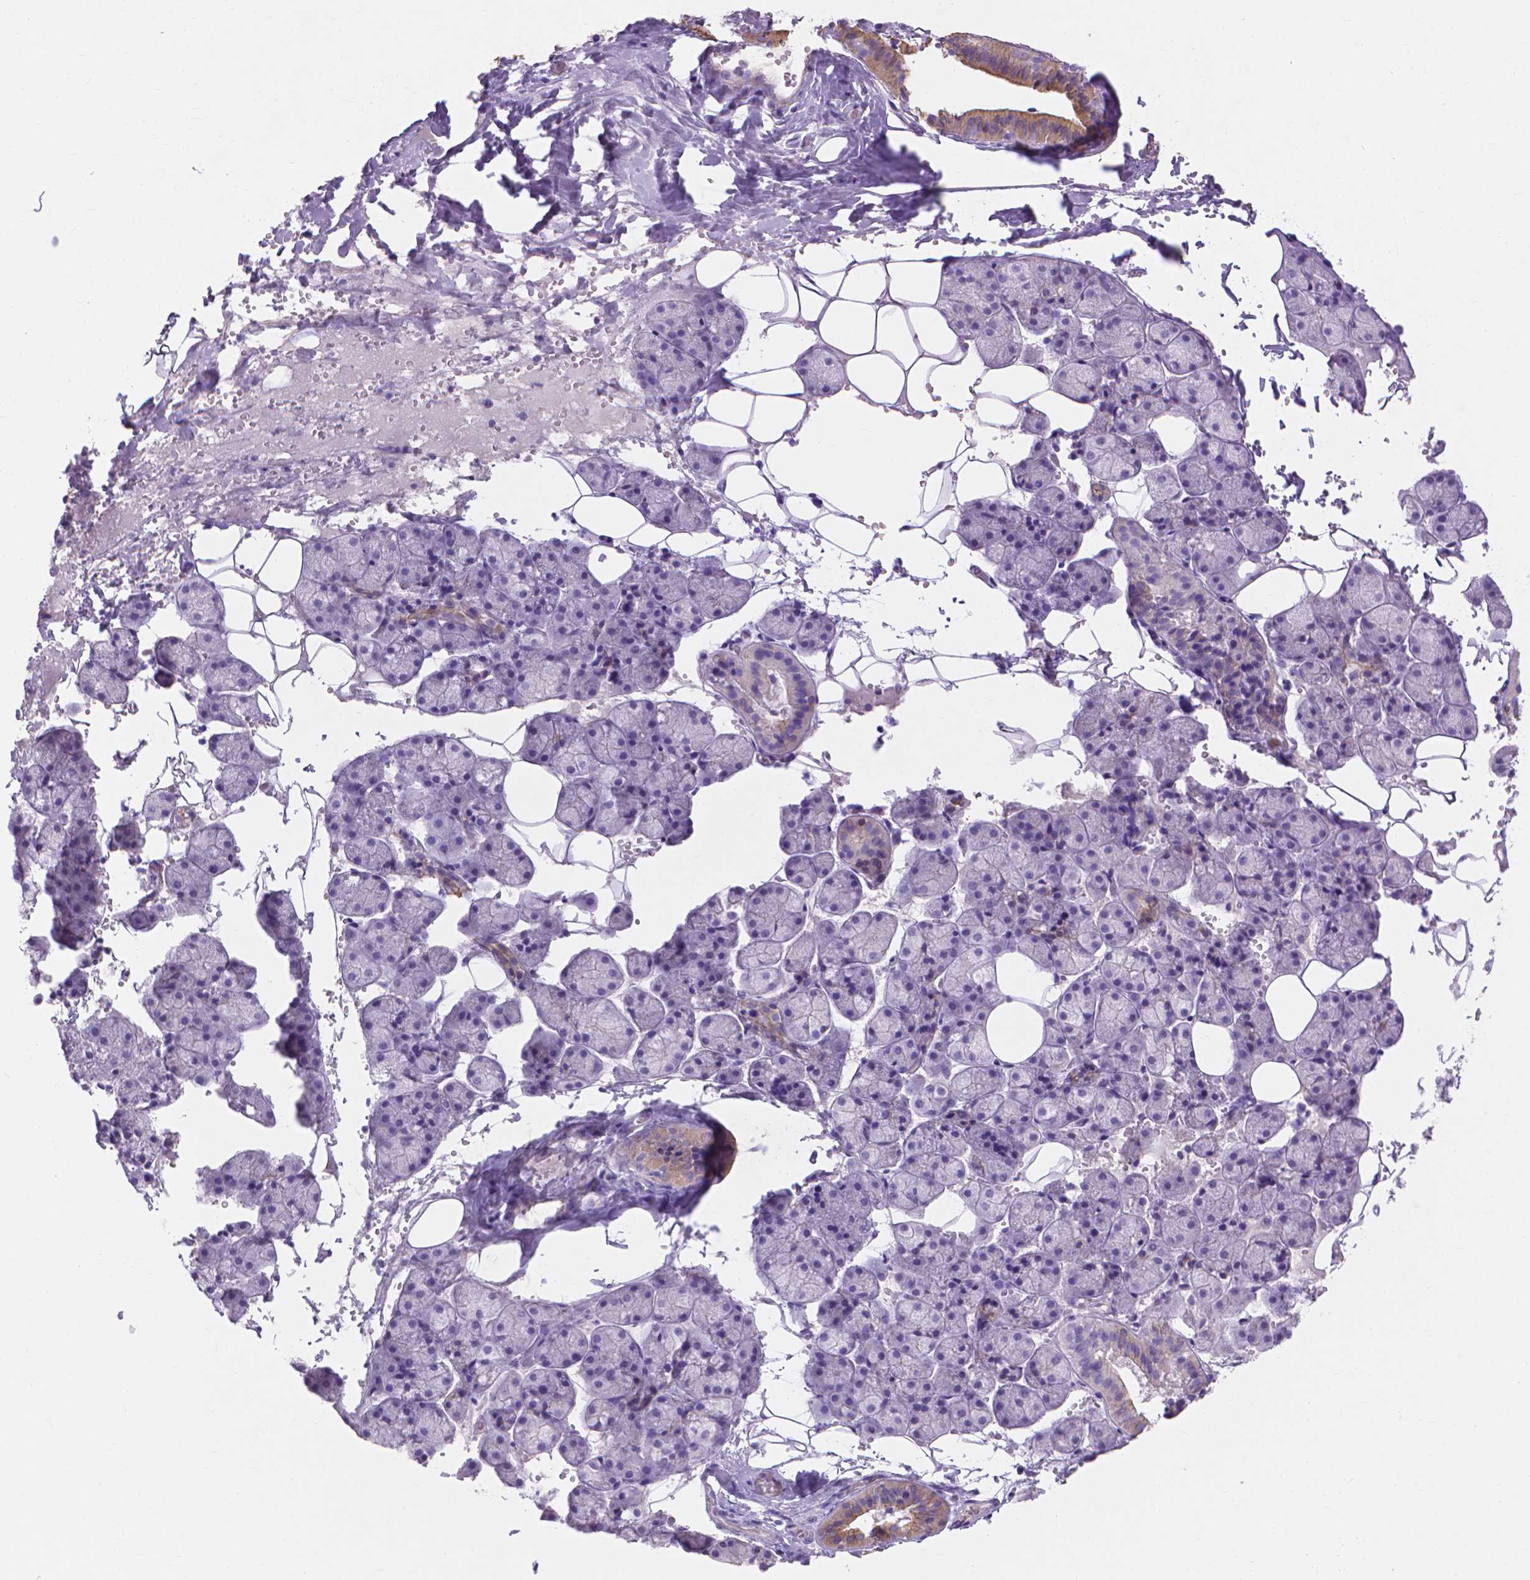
{"staining": {"intensity": "moderate", "quantity": "<25%", "location": "cytoplasmic/membranous"}, "tissue": "salivary gland", "cell_type": "Glandular cells", "image_type": "normal", "snomed": [{"axis": "morphology", "description": "Normal tissue, NOS"}, {"axis": "topography", "description": "Salivary gland"}], "caption": "About <25% of glandular cells in normal salivary gland exhibit moderate cytoplasmic/membranous protein expression as visualized by brown immunohistochemical staining.", "gene": "MBLAC1", "patient": {"sex": "male", "age": 38}}